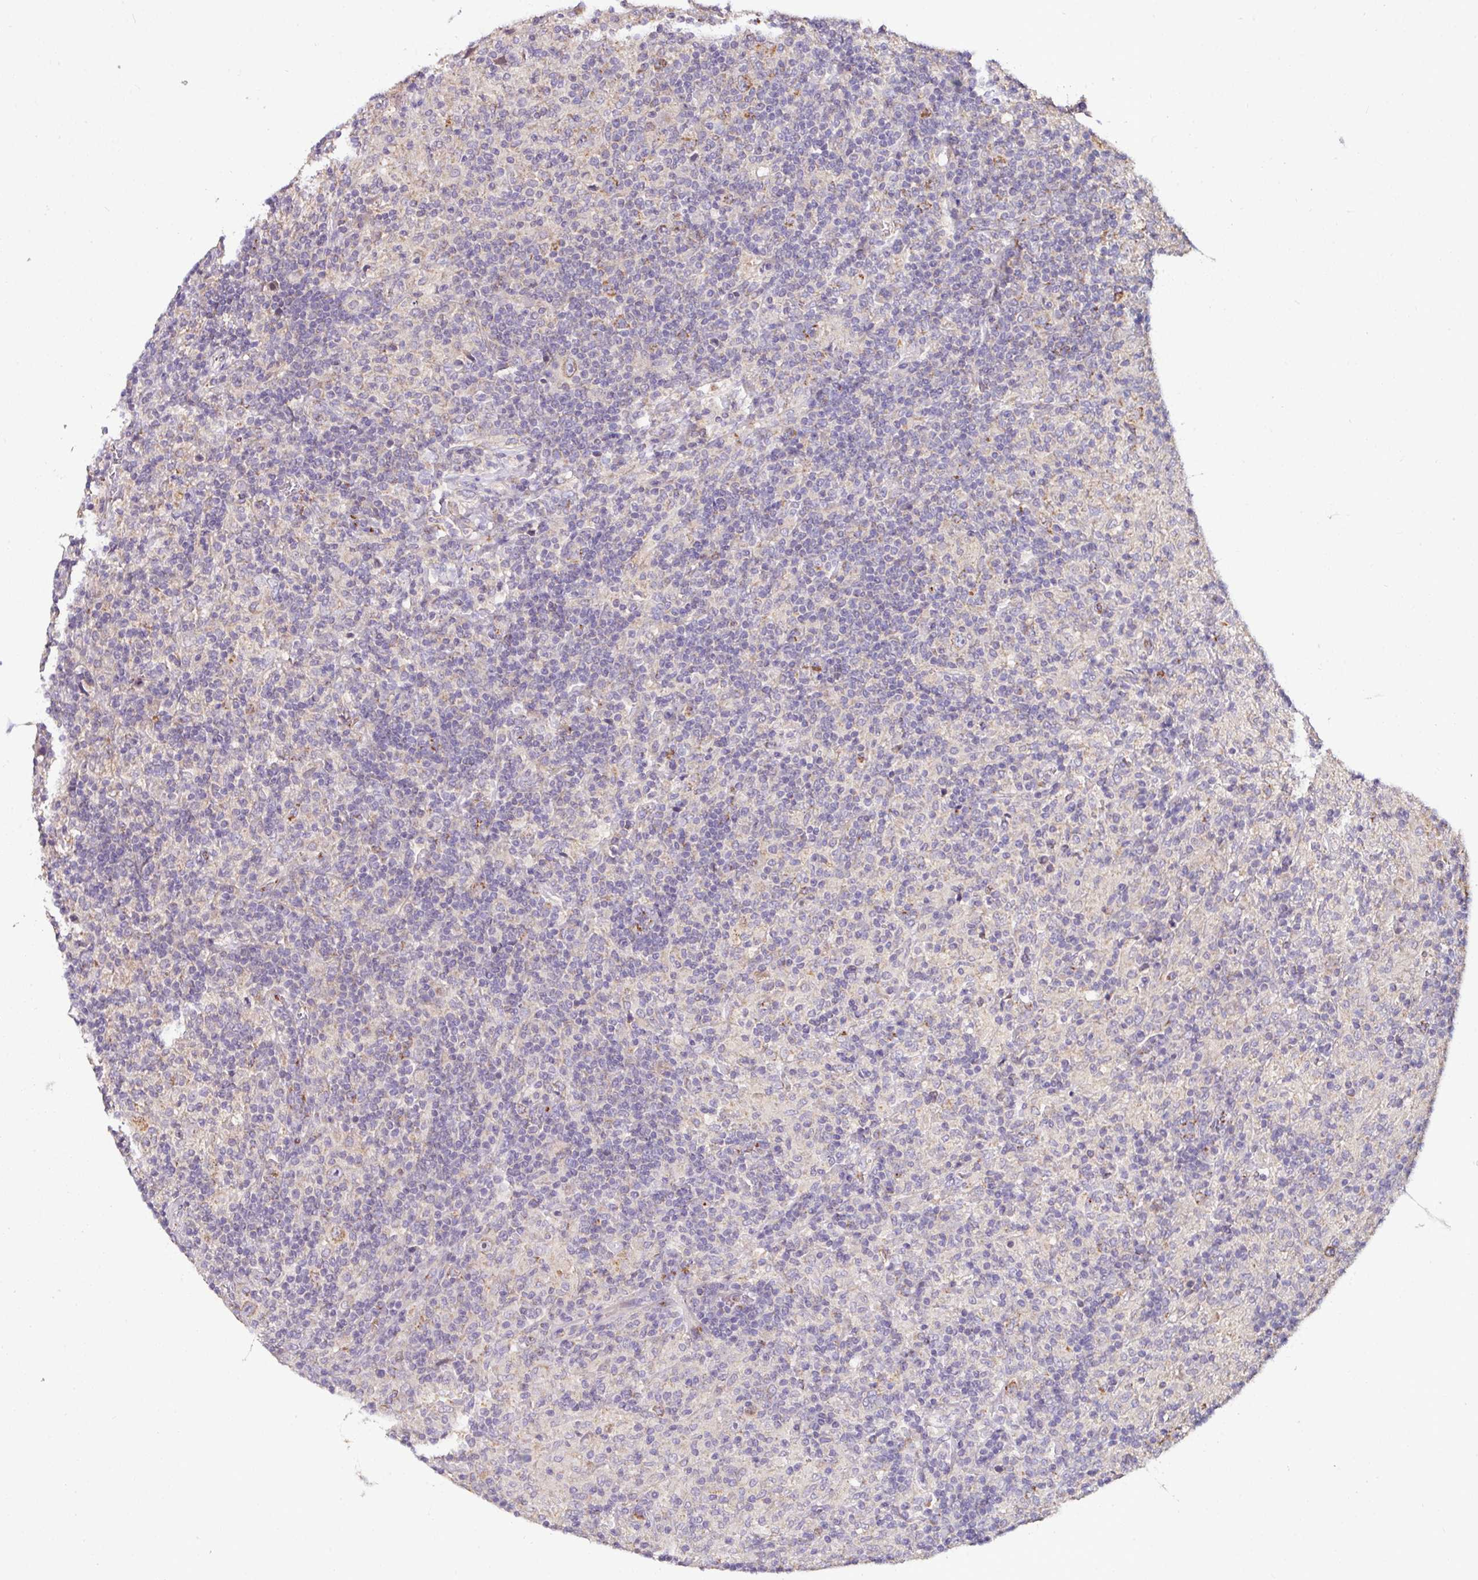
{"staining": {"intensity": "moderate", "quantity": "25%-75%", "location": "cytoplasmic/membranous"}, "tissue": "lymphoma", "cell_type": "Tumor cells", "image_type": "cancer", "snomed": [{"axis": "morphology", "description": "Hodgkin's disease, NOS"}, {"axis": "topography", "description": "Lymph node"}], "caption": "Immunohistochemistry (DAB (3,3'-diaminobenzidine)) staining of lymphoma shows moderate cytoplasmic/membranous protein expression in about 25%-75% of tumor cells.", "gene": "CPD", "patient": {"sex": "male", "age": 70}}